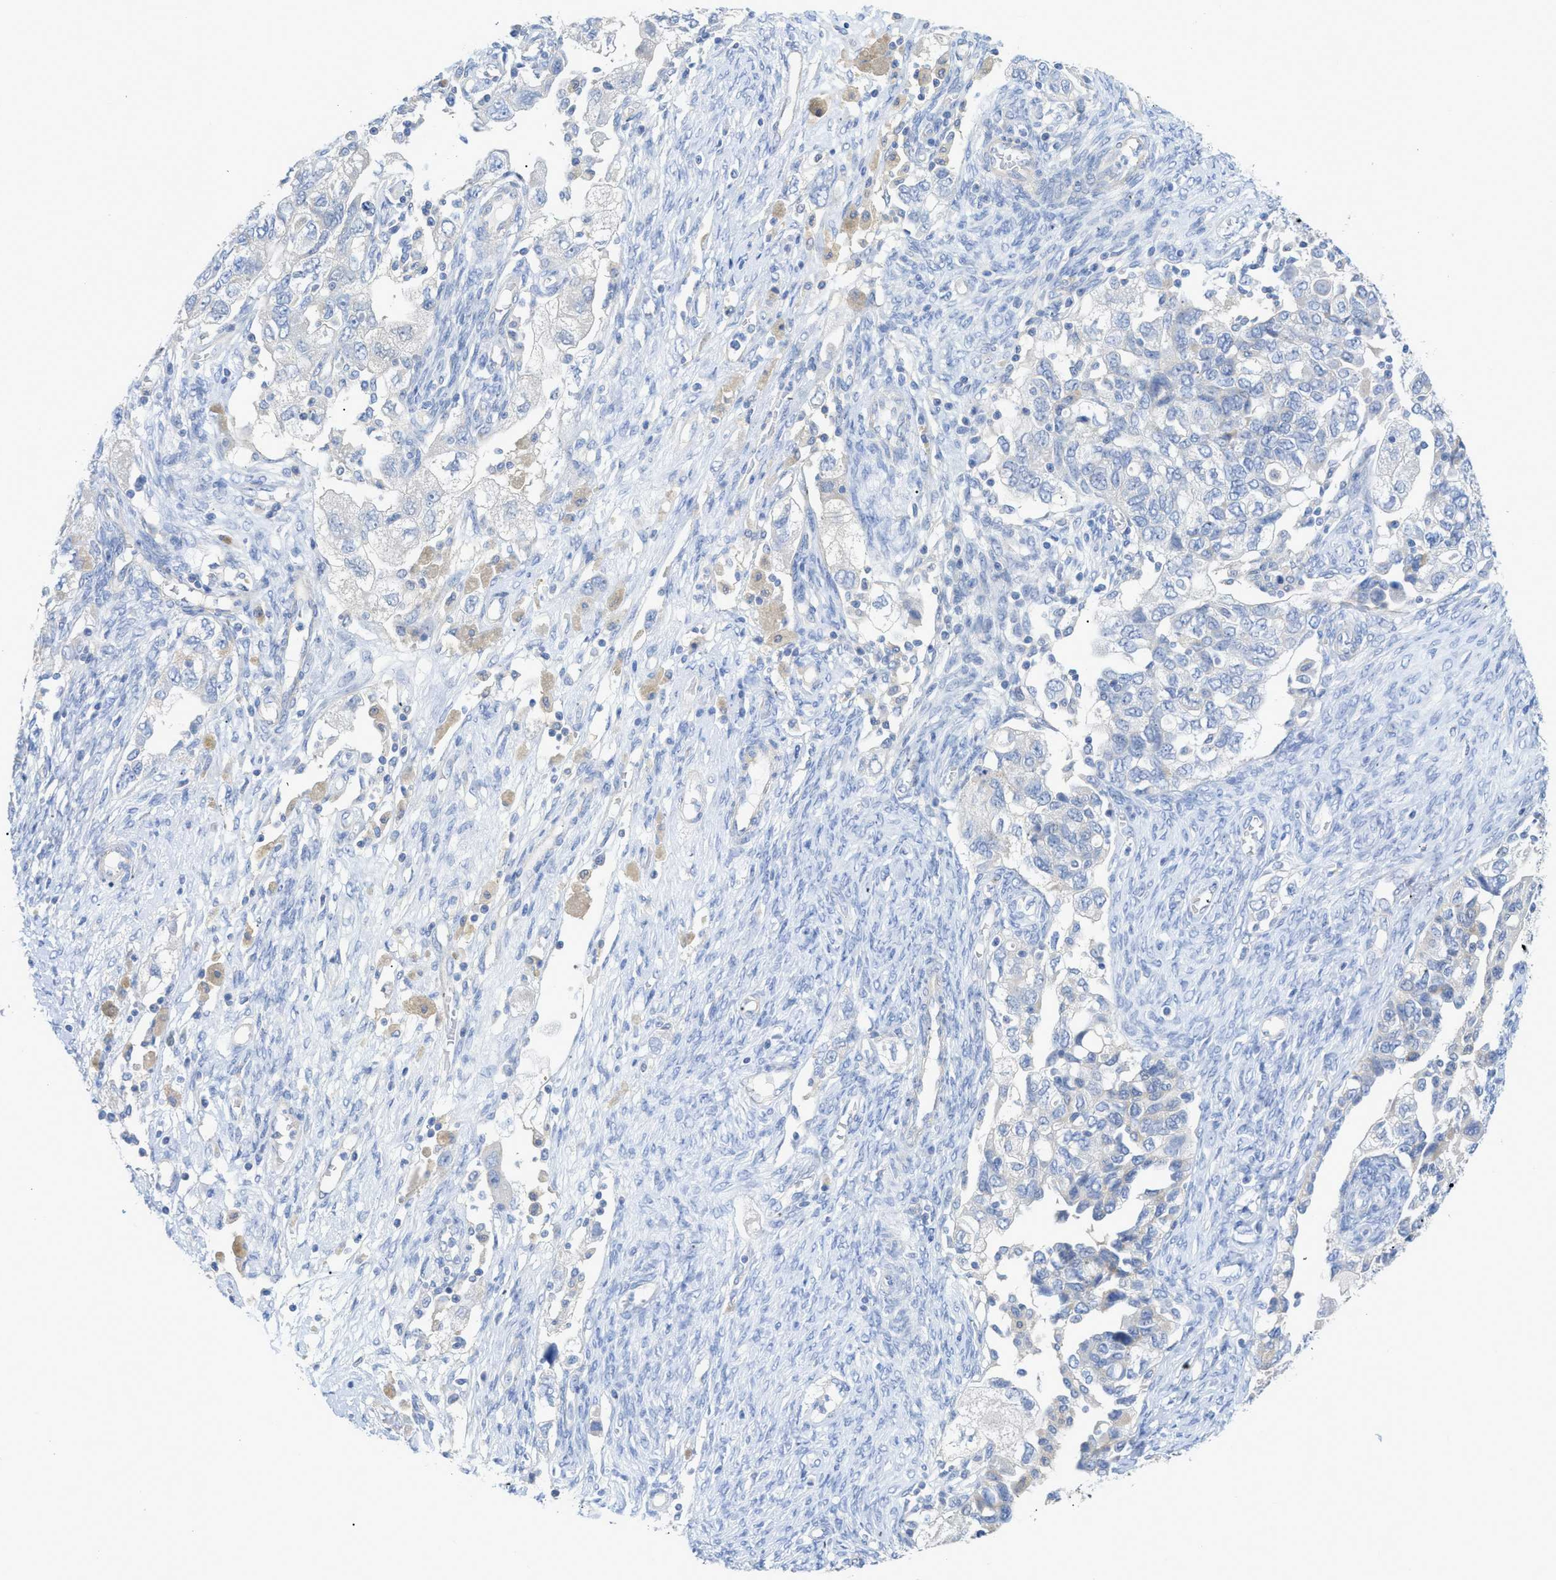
{"staining": {"intensity": "negative", "quantity": "none", "location": "none"}, "tissue": "ovarian cancer", "cell_type": "Tumor cells", "image_type": "cancer", "snomed": [{"axis": "morphology", "description": "Carcinoma, NOS"}, {"axis": "morphology", "description": "Cystadenocarcinoma, serous, NOS"}, {"axis": "topography", "description": "Ovary"}], "caption": "DAB immunohistochemical staining of human ovarian serous cystadenocarcinoma exhibits no significant positivity in tumor cells.", "gene": "MYL3", "patient": {"sex": "female", "age": 69}}